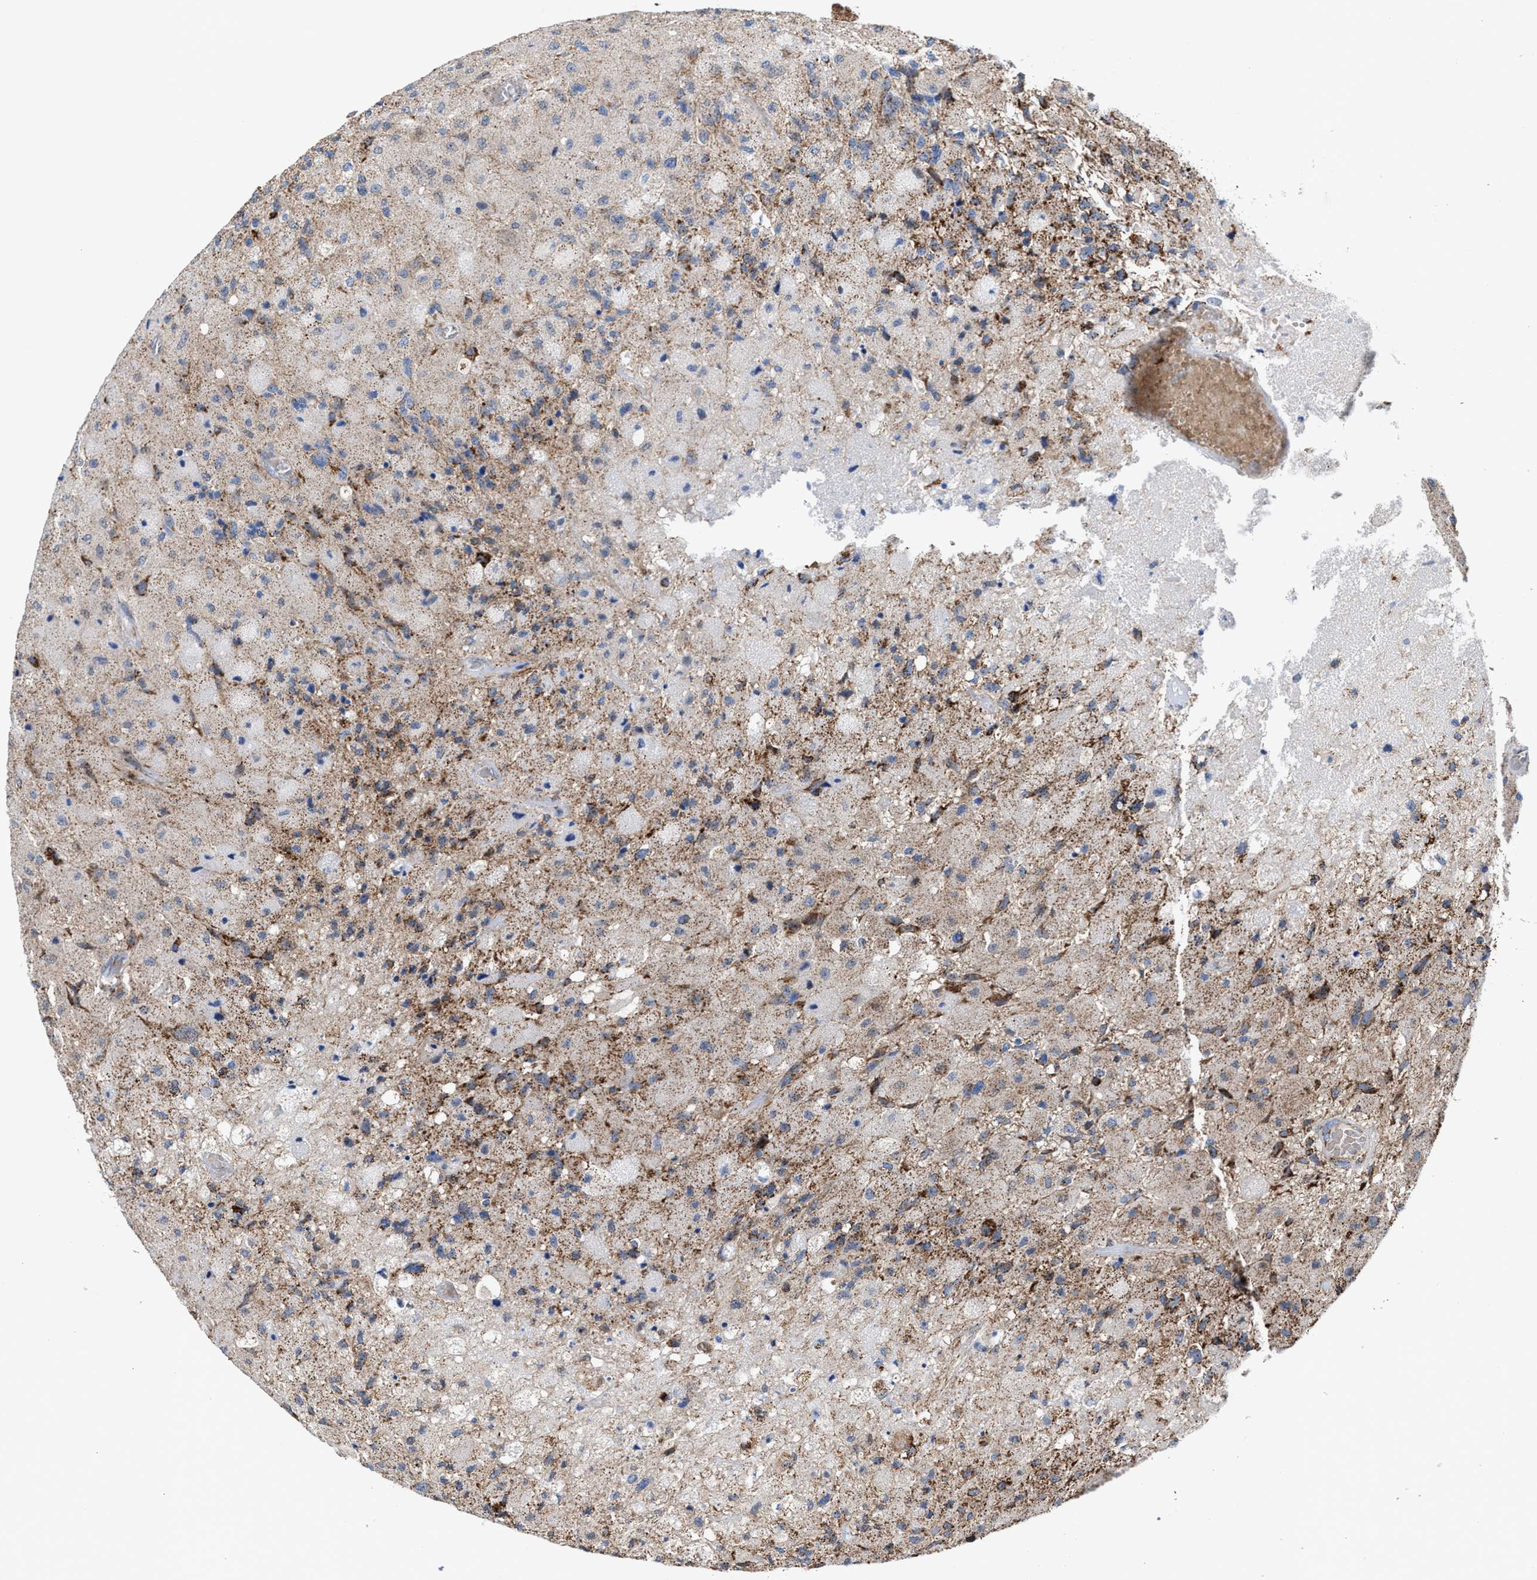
{"staining": {"intensity": "moderate", "quantity": "<25%", "location": "cytoplasmic/membranous"}, "tissue": "glioma", "cell_type": "Tumor cells", "image_type": "cancer", "snomed": [{"axis": "morphology", "description": "Normal tissue, NOS"}, {"axis": "morphology", "description": "Glioma, malignant, High grade"}, {"axis": "topography", "description": "Cerebral cortex"}], "caption": "Immunohistochemical staining of human glioma exhibits moderate cytoplasmic/membranous protein expression in about <25% of tumor cells.", "gene": "MECR", "patient": {"sex": "male", "age": 77}}